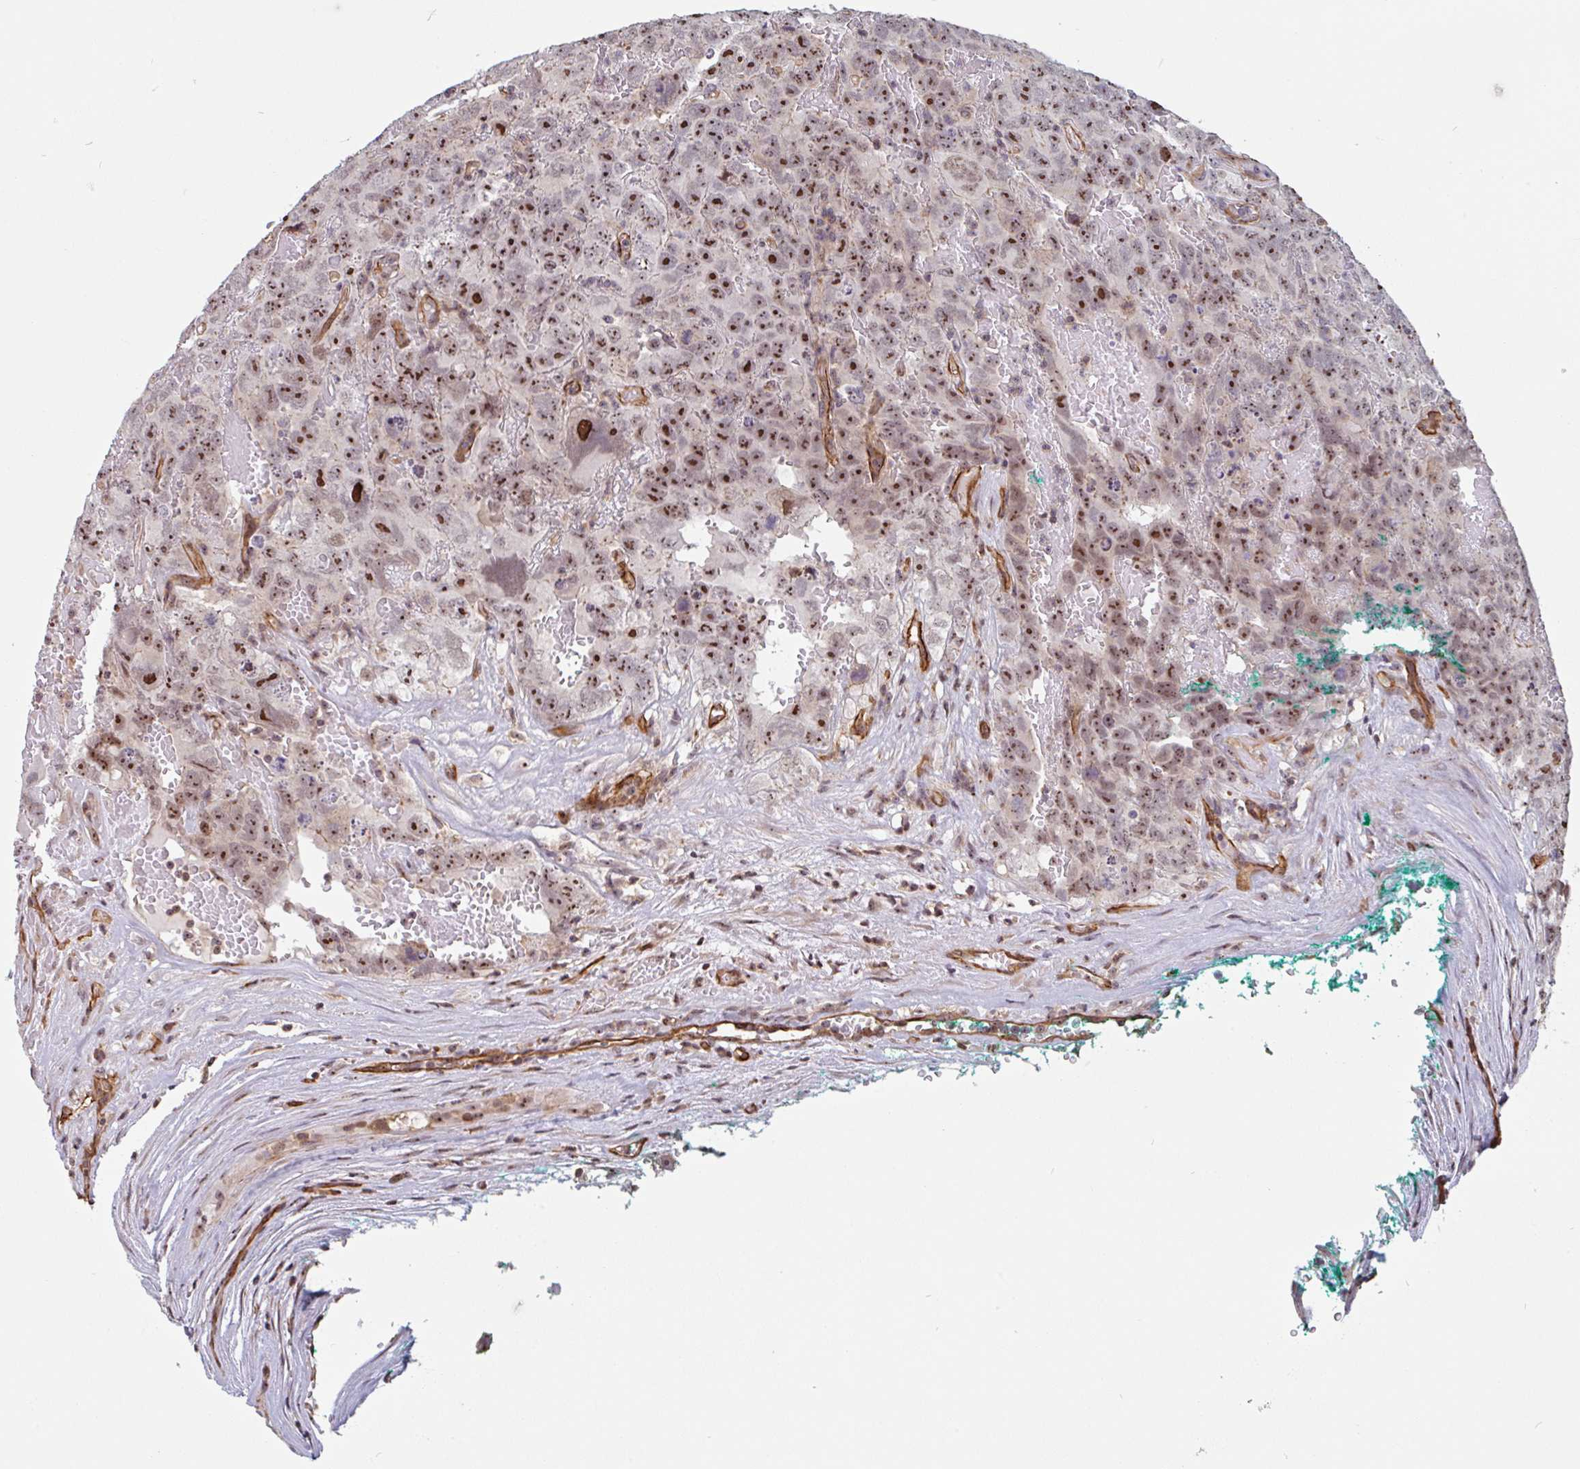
{"staining": {"intensity": "moderate", "quantity": ">75%", "location": "nuclear"}, "tissue": "testis cancer", "cell_type": "Tumor cells", "image_type": "cancer", "snomed": [{"axis": "morphology", "description": "Carcinoma, Embryonal, NOS"}, {"axis": "topography", "description": "Testis"}], "caption": "Brown immunohistochemical staining in human testis cancer (embryonal carcinoma) reveals moderate nuclear expression in approximately >75% of tumor cells.", "gene": "ZNF689", "patient": {"sex": "male", "age": 45}}